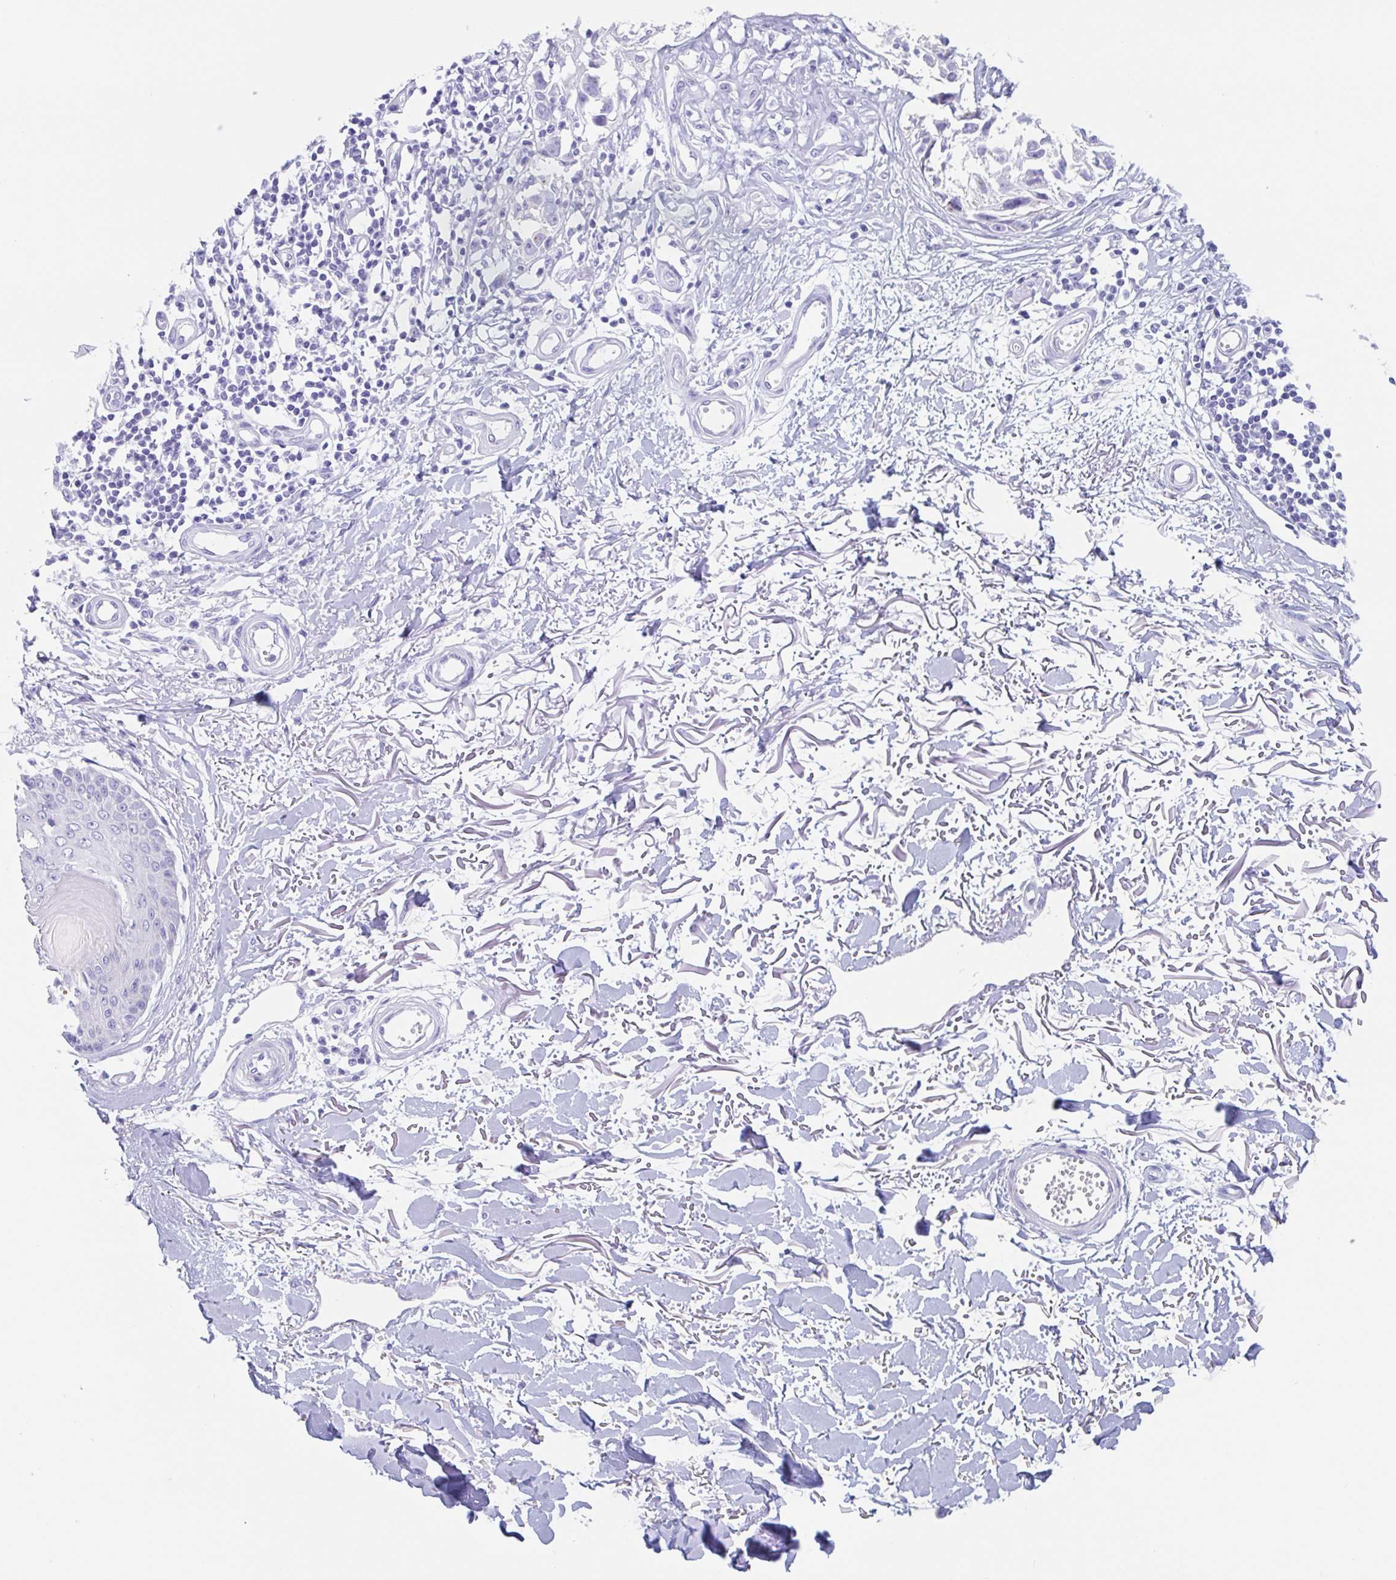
{"staining": {"intensity": "negative", "quantity": "none", "location": "none"}, "tissue": "melanoma", "cell_type": "Tumor cells", "image_type": "cancer", "snomed": [{"axis": "morphology", "description": "Malignant melanoma, NOS"}, {"axis": "topography", "description": "Skin"}], "caption": "The histopathology image shows no staining of tumor cells in melanoma. (Immunohistochemistry (ihc), brightfield microscopy, high magnification).", "gene": "CPTP", "patient": {"sex": "male", "age": 73}}